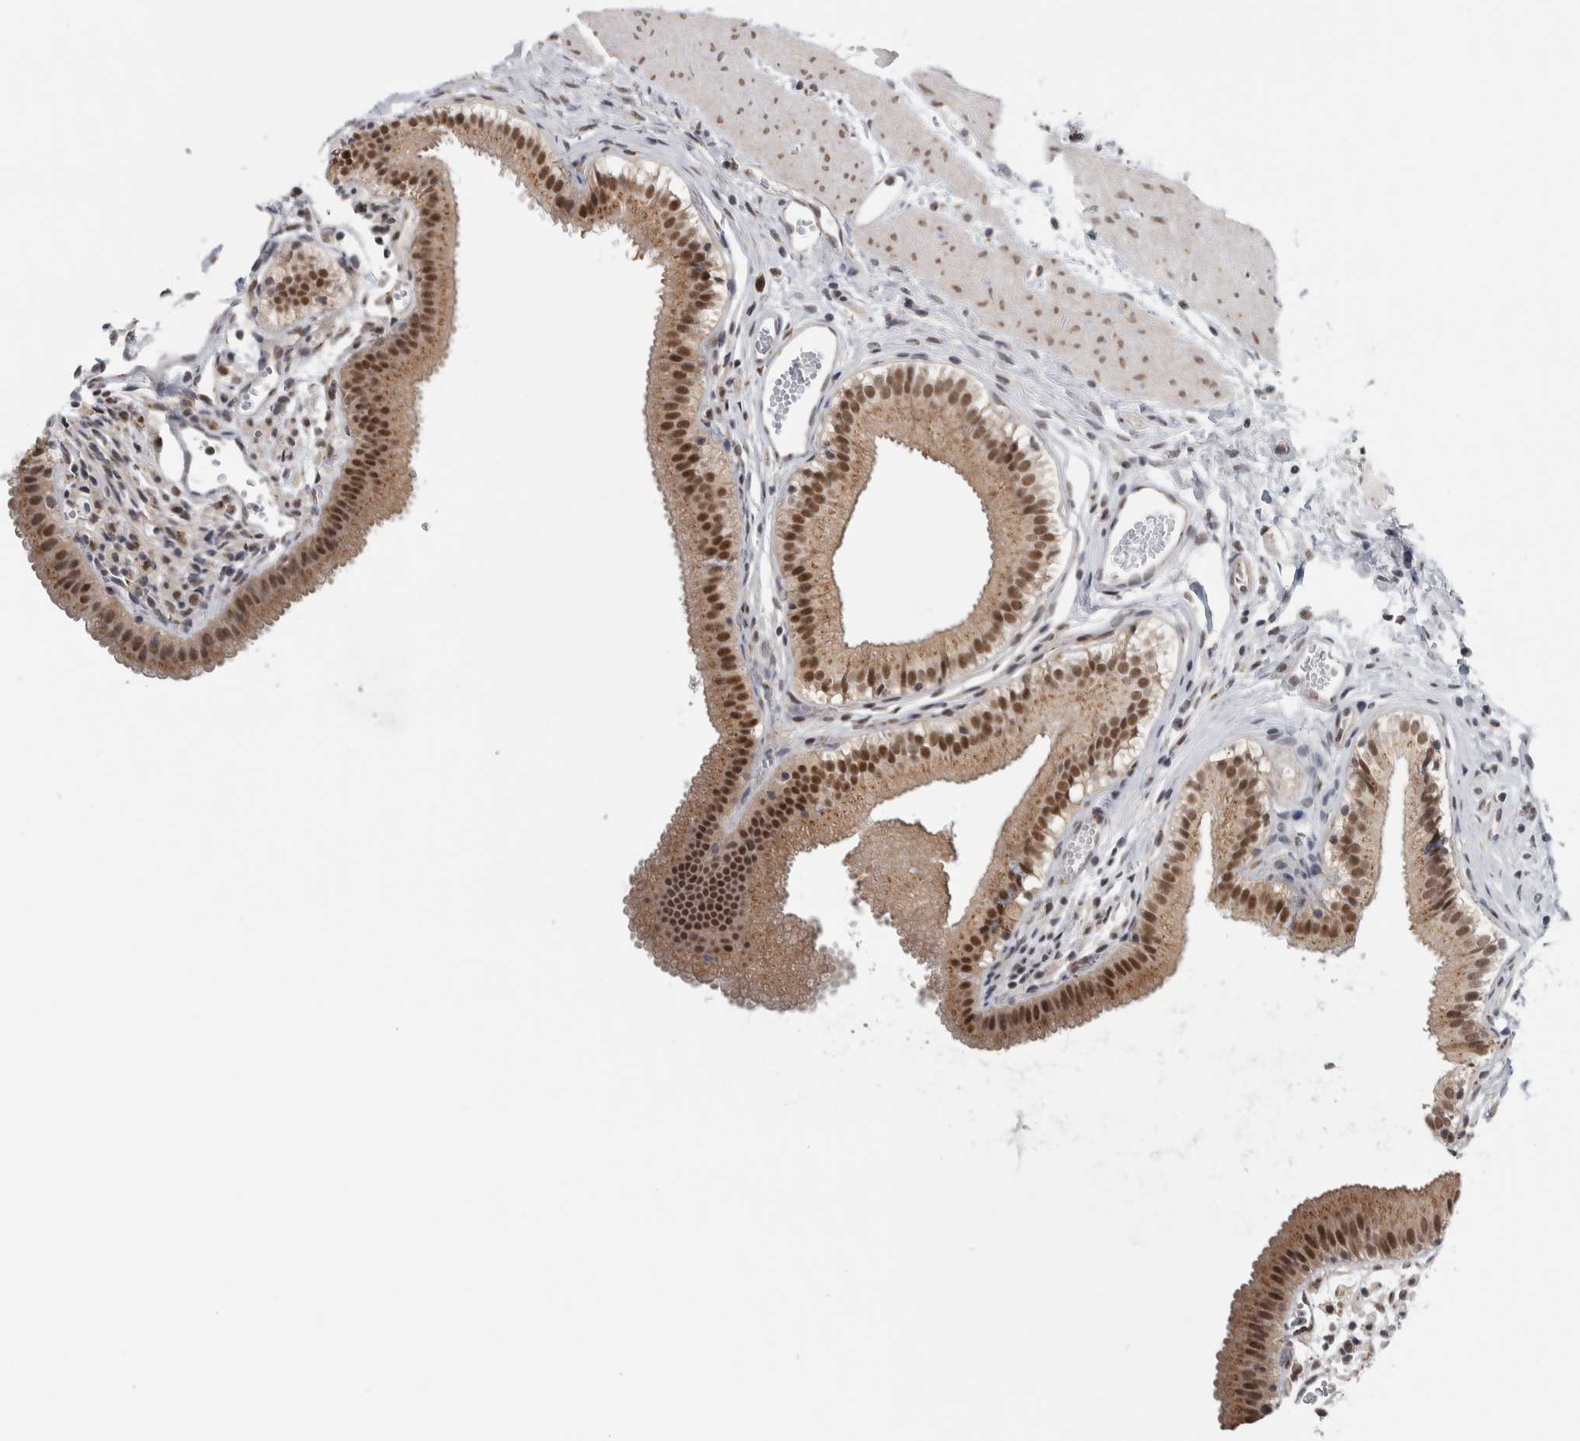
{"staining": {"intensity": "strong", "quantity": ">75%", "location": "cytoplasmic/membranous,nuclear"}, "tissue": "gallbladder", "cell_type": "Glandular cells", "image_type": "normal", "snomed": [{"axis": "morphology", "description": "Normal tissue, NOS"}, {"axis": "topography", "description": "Gallbladder"}], "caption": "This image reveals immunohistochemistry (IHC) staining of benign human gallbladder, with high strong cytoplasmic/membranous,nuclear expression in about >75% of glandular cells.", "gene": "ZMYND8", "patient": {"sex": "female", "age": 26}}